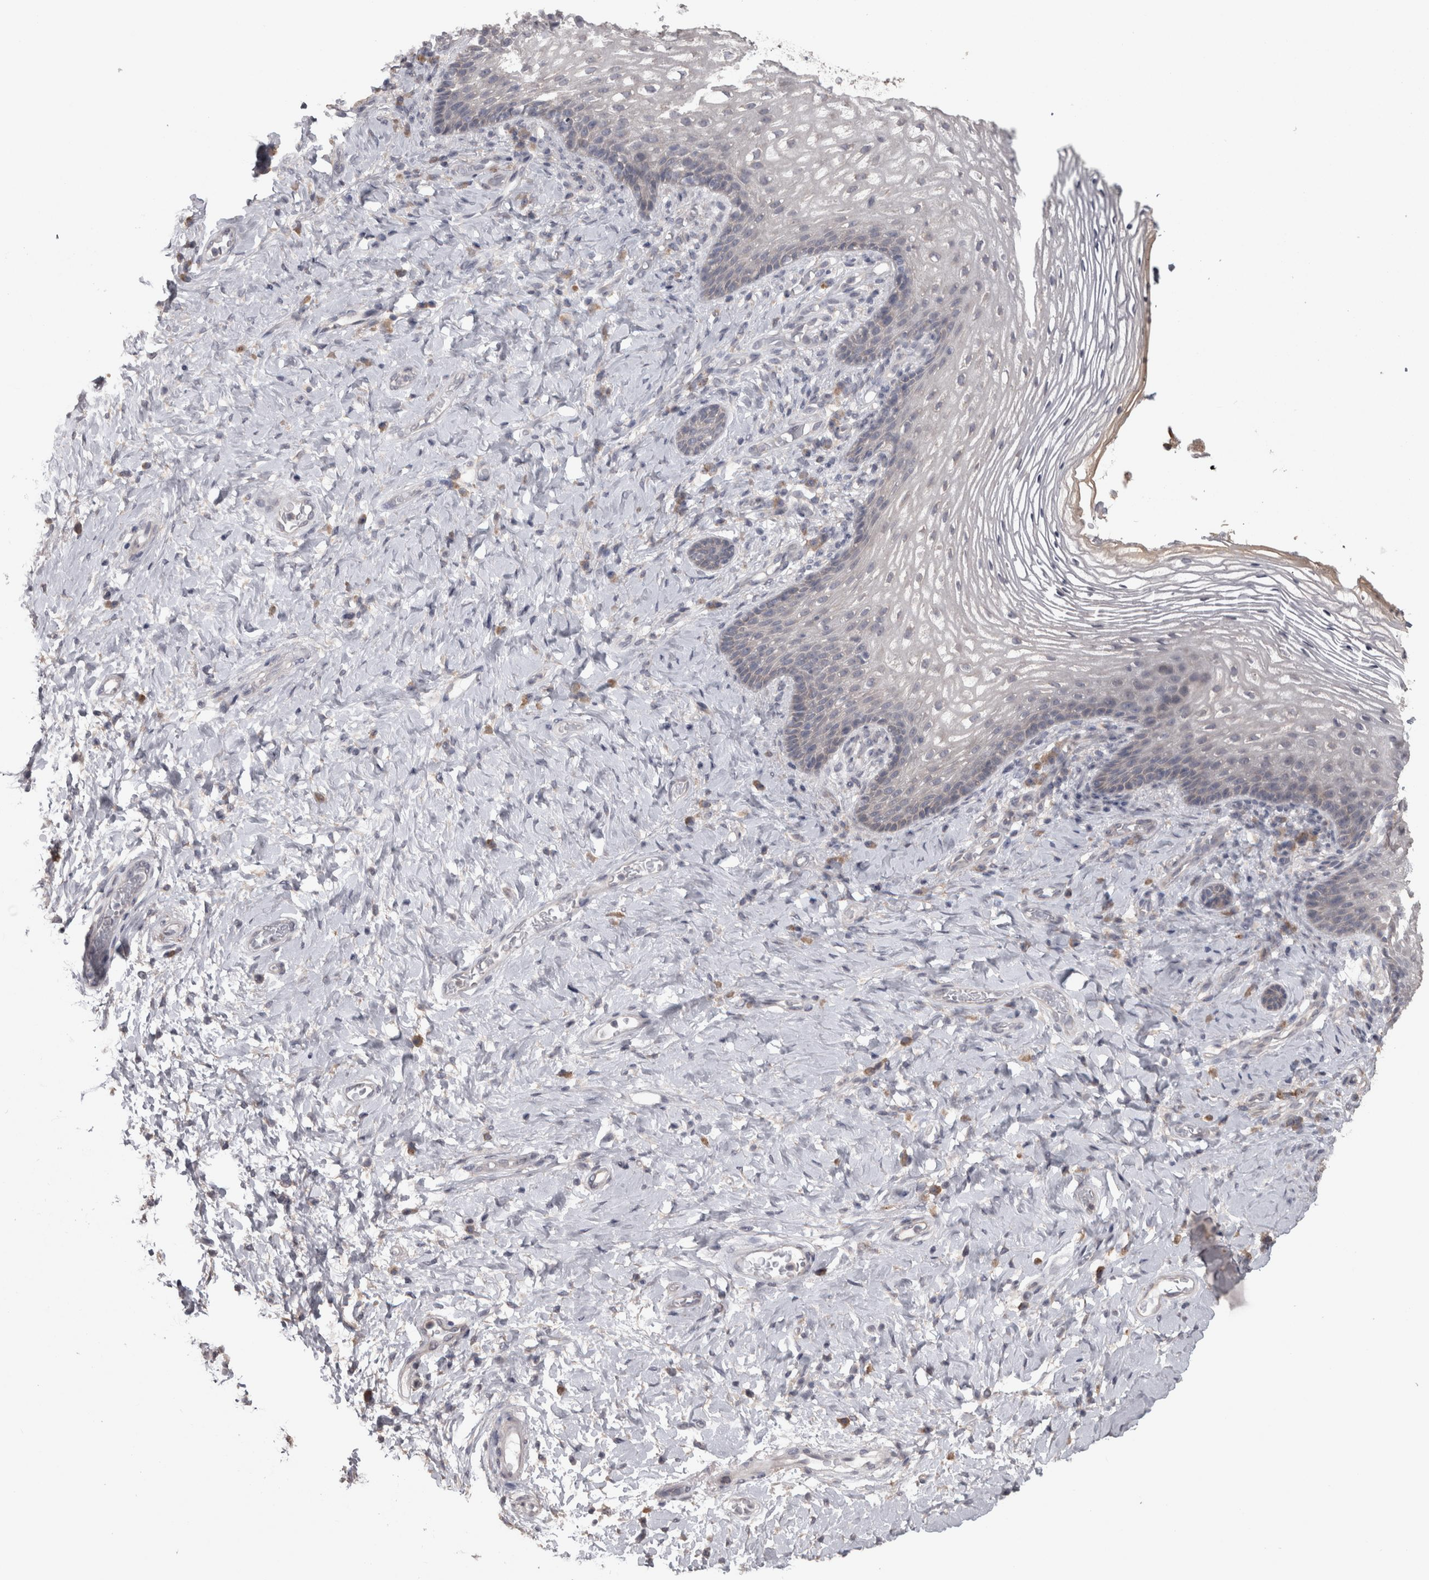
{"staining": {"intensity": "negative", "quantity": "none", "location": "none"}, "tissue": "vagina", "cell_type": "Squamous epithelial cells", "image_type": "normal", "snomed": [{"axis": "morphology", "description": "Normal tissue, NOS"}, {"axis": "topography", "description": "Vagina"}], "caption": "This is an IHC micrograph of unremarkable human vagina. There is no positivity in squamous epithelial cells.", "gene": "RAB29", "patient": {"sex": "female", "age": 60}}